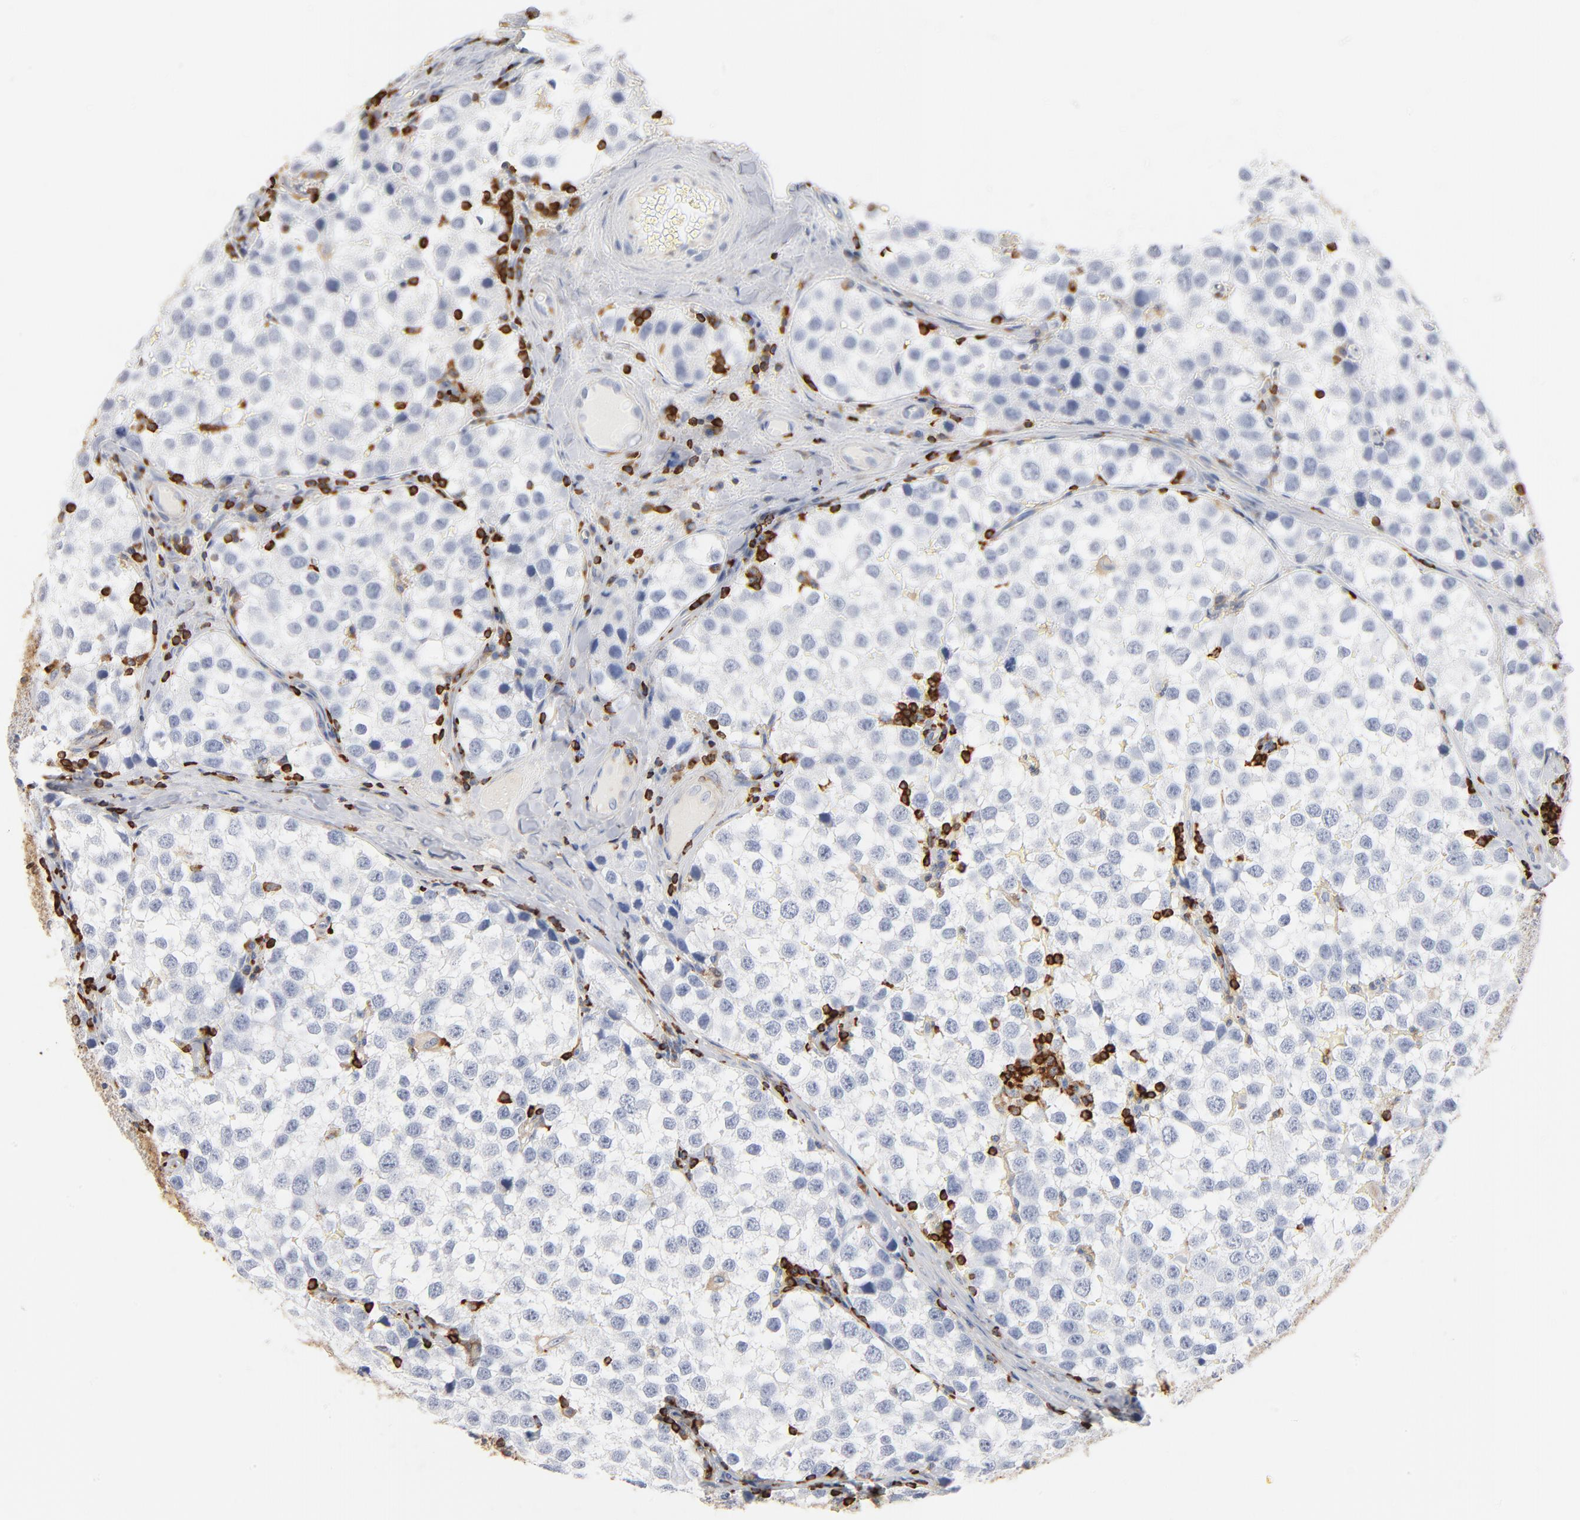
{"staining": {"intensity": "negative", "quantity": "none", "location": "none"}, "tissue": "testis cancer", "cell_type": "Tumor cells", "image_type": "cancer", "snomed": [{"axis": "morphology", "description": "Seminoma, NOS"}, {"axis": "topography", "description": "Testis"}], "caption": "Histopathology image shows no significant protein expression in tumor cells of testis seminoma. The staining is performed using DAB (3,3'-diaminobenzidine) brown chromogen with nuclei counter-stained in using hematoxylin.", "gene": "SH3KBP1", "patient": {"sex": "male", "age": 39}}